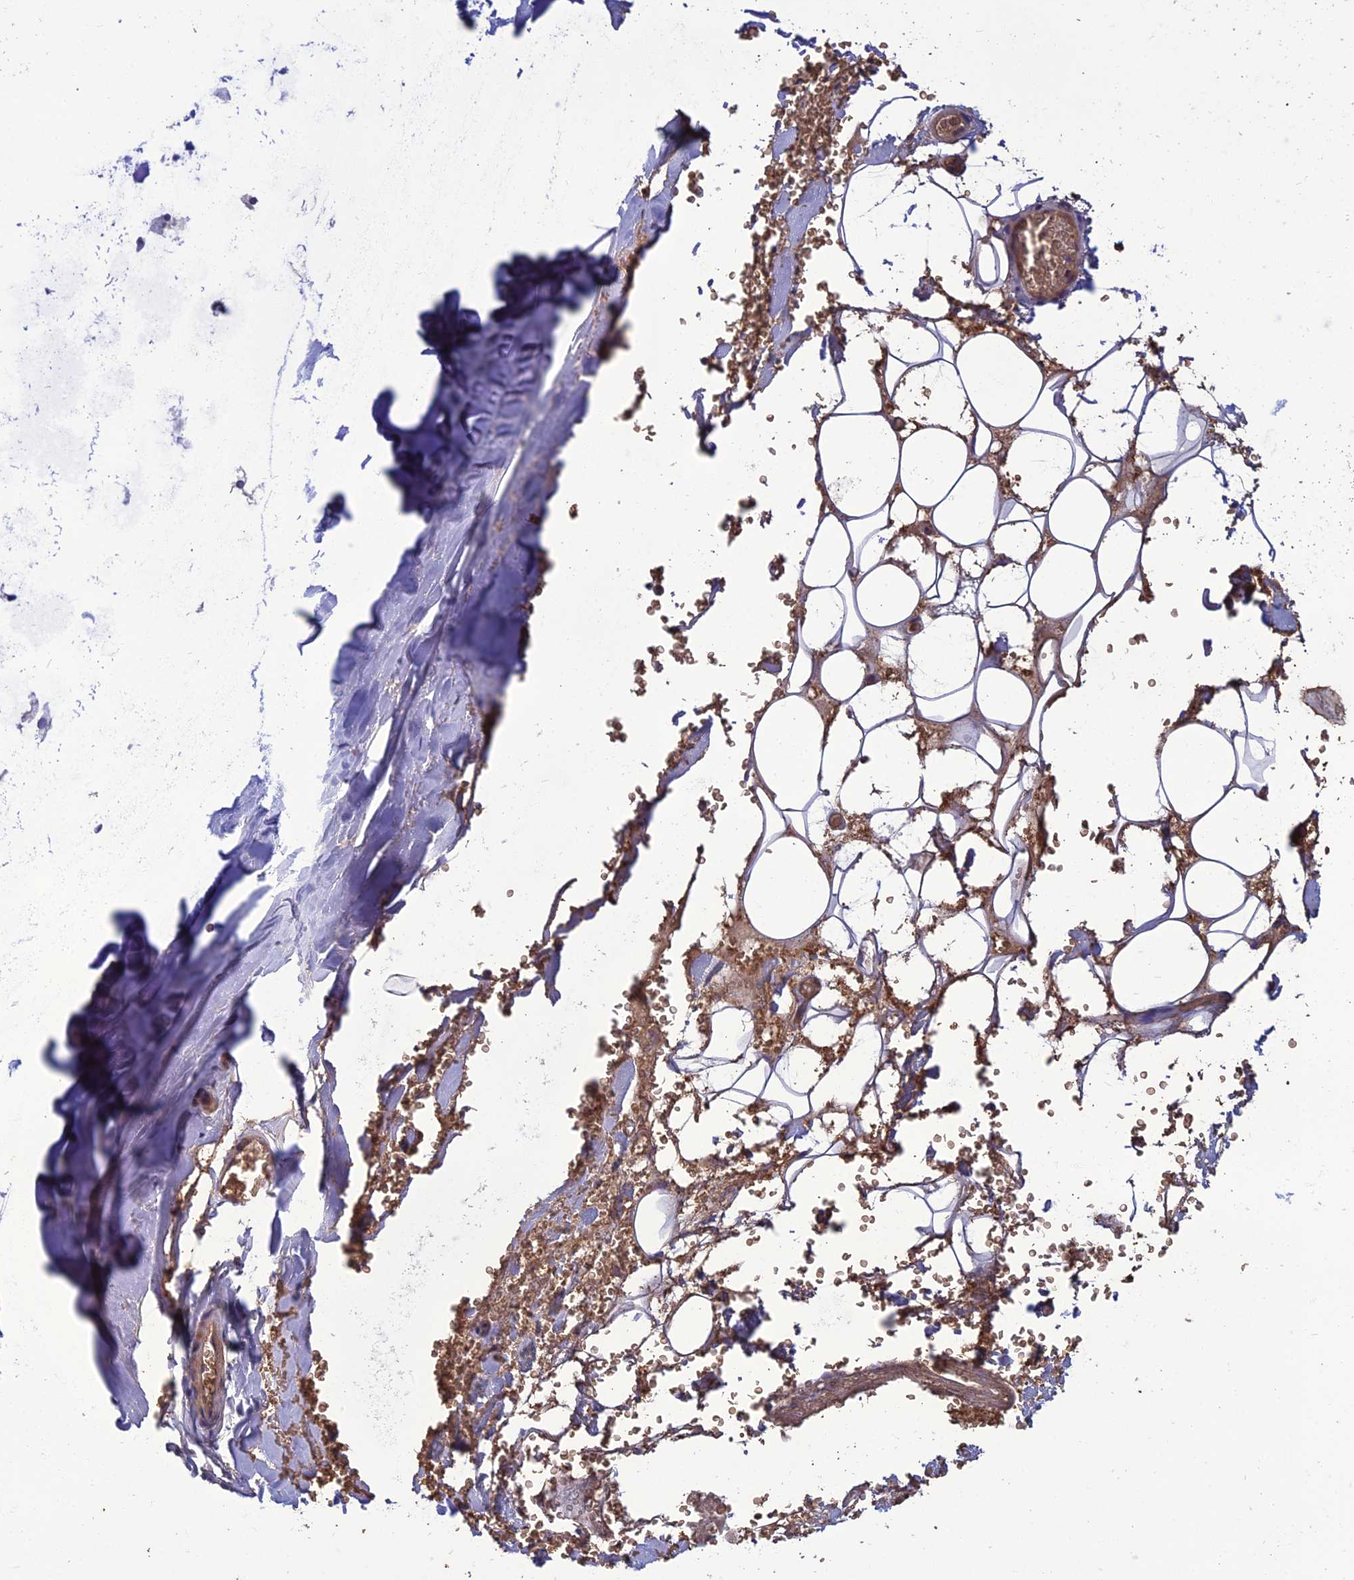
{"staining": {"intensity": "moderate", "quantity": "<25%", "location": "cytoplasmic/membranous"}, "tissue": "adipose tissue", "cell_type": "Adipocytes", "image_type": "normal", "snomed": [{"axis": "morphology", "description": "Normal tissue, NOS"}, {"axis": "topography", "description": "Cartilage tissue"}], "caption": "Immunohistochemistry of unremarkable human adipose tissue shows low levels of moderate cytoplasmic/membranous expression in about <25% of adipocytes. The staining is performed using DAB (3,3'-diaminobenzidine) brown chromogen to label protein expression. The nuclei are counter-stained blue using hematoxylin.", "gene": "GALR2", "patient": {"sex": "female", "age": 63}}